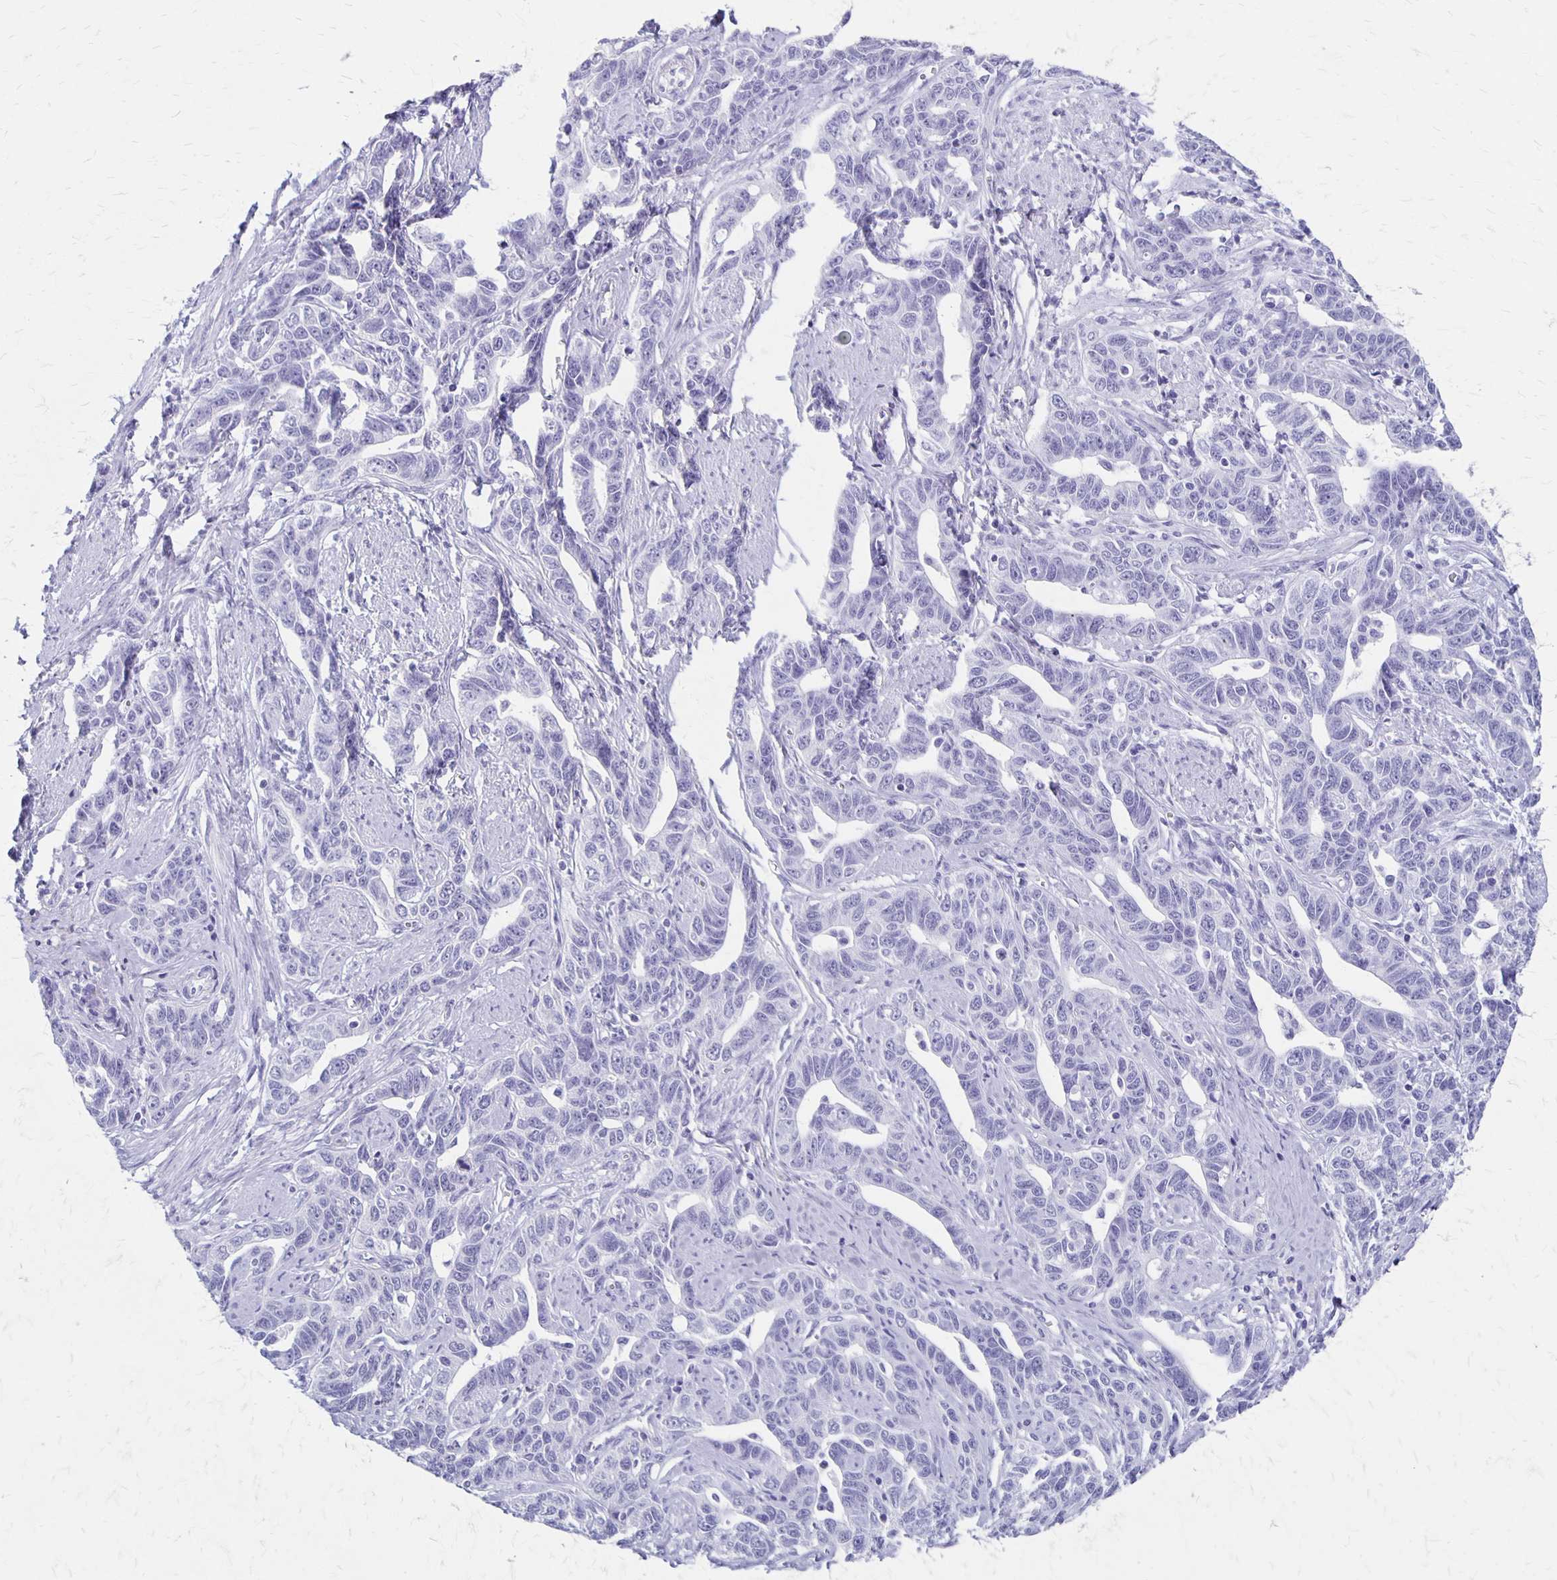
{"staining": {"intensity": "negative", "quantity": "none", "location": "none"}, "tissue": "ovarian cancer", "cell_type": "Tumor cells", "image_type": "cancer", "snomed": [{"axis": "morphology", "description": "Cystadenocarcinoma, serous, NOS"}, {"axis": "topography", "description": "Ovary"}], "caption": "Immunohistochemistry histopathology image of neoplastic tissue: human serous cystadenocarcinoma (ovarian) stained with DAB (3,3'-diaminobenzidine) displays no significant protein expression in tumor cells.", "gene": "MAGEC2", "patient": {"sex": "female", "age": 69}}